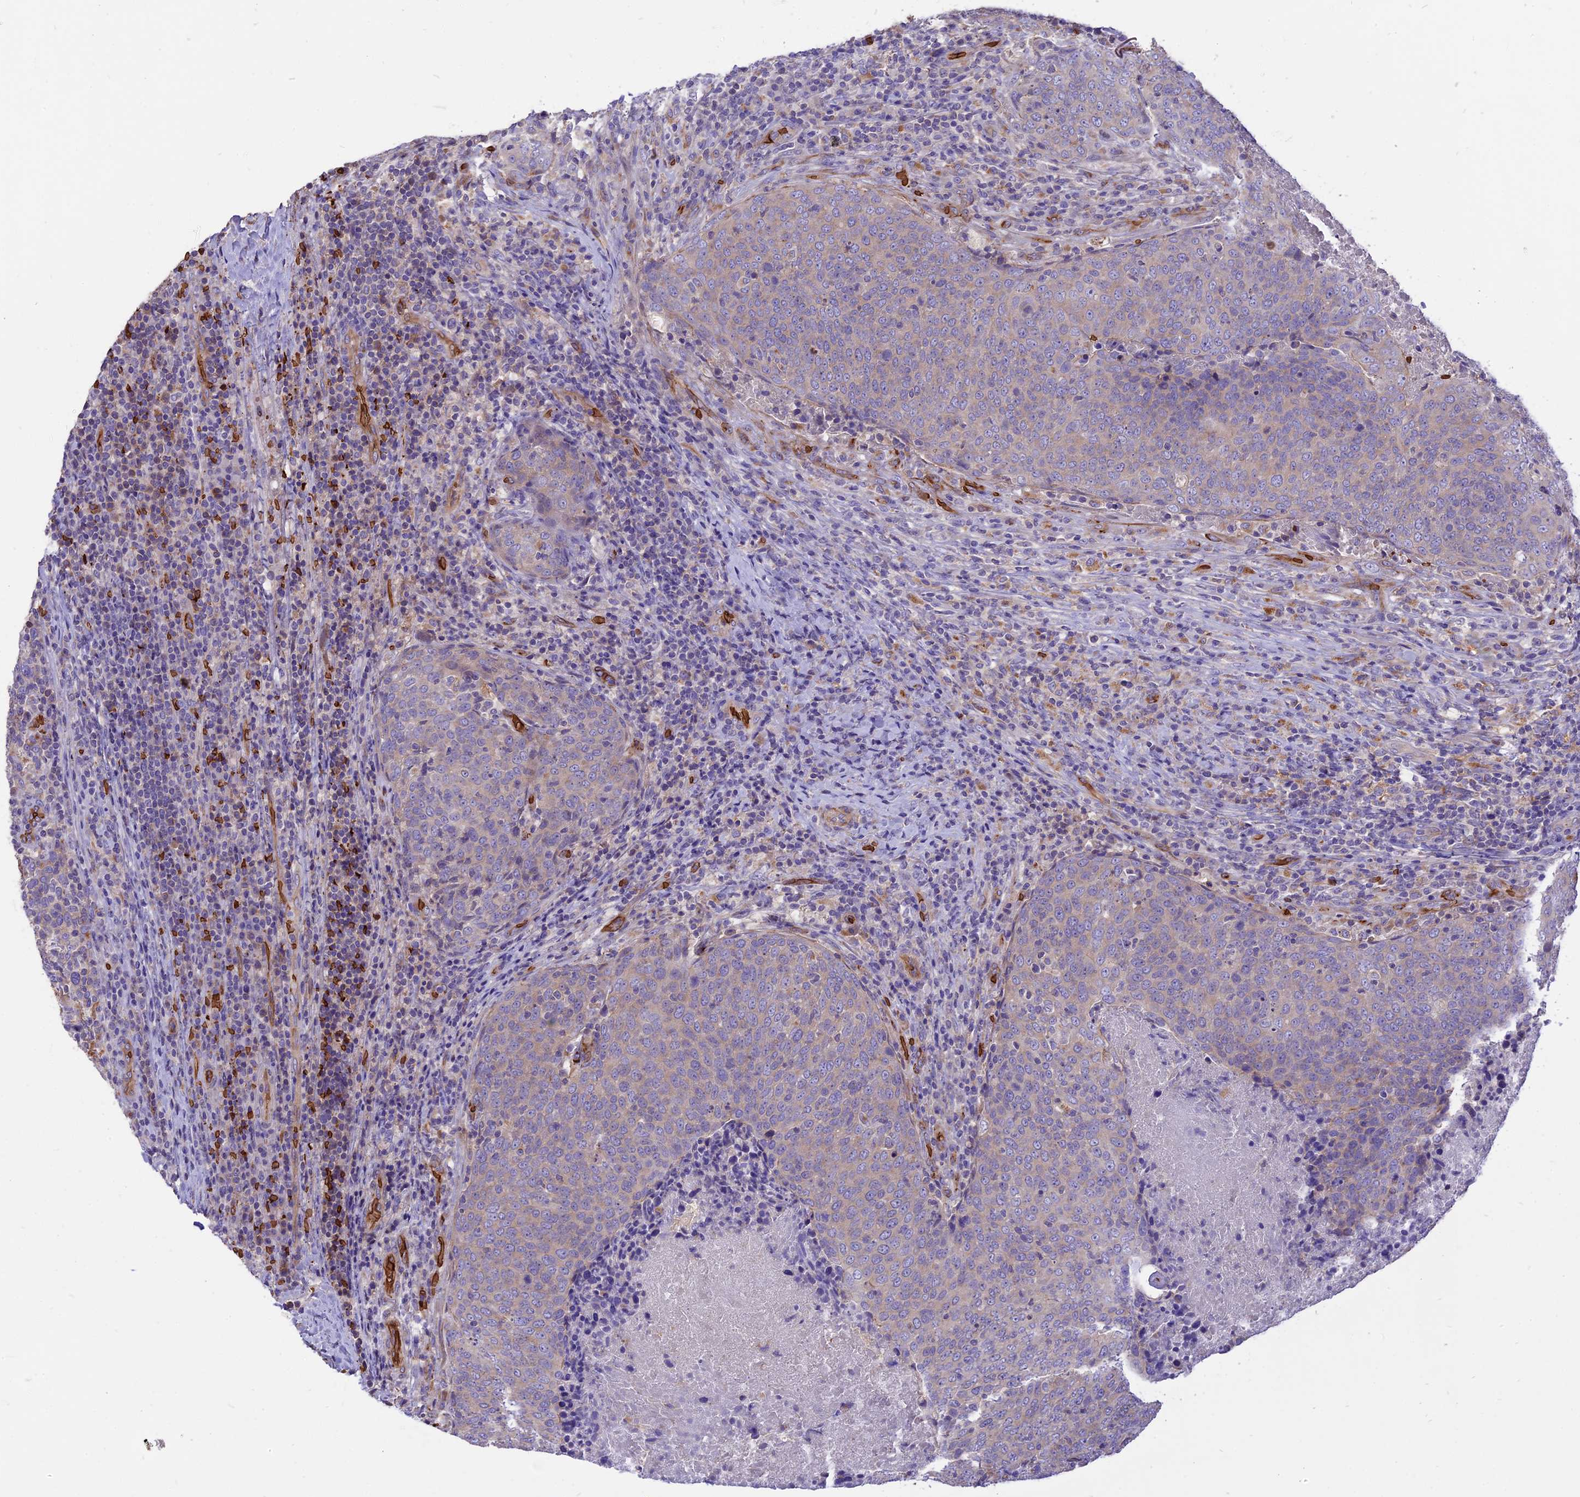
{"staining": {"intensity": "negative", "quantity": "none", "location": "none"}, "tissue": "head and neck cancer", "cell_type": "Tumor cells", "image_type": "cancer", "snomed": [{"axis": "morphology", "description": "Squamous cell carcinoma, NOS"}, {"axis": "morphology", "description": "Squamous cell carcinoma, metastatic, NOS"}, {"axis": "topography", "description": "Lymph node"}, {"axis": "topography", "description": "Head-Neck"}], "caption": "Photomicrograph shows no significant protein positivity in tumor cells of squamous cell carcinoma (head and neck). Nuclei are stained in blue.", "gene": "TTC4", "patient": {"sex": "male", "age": 62}}